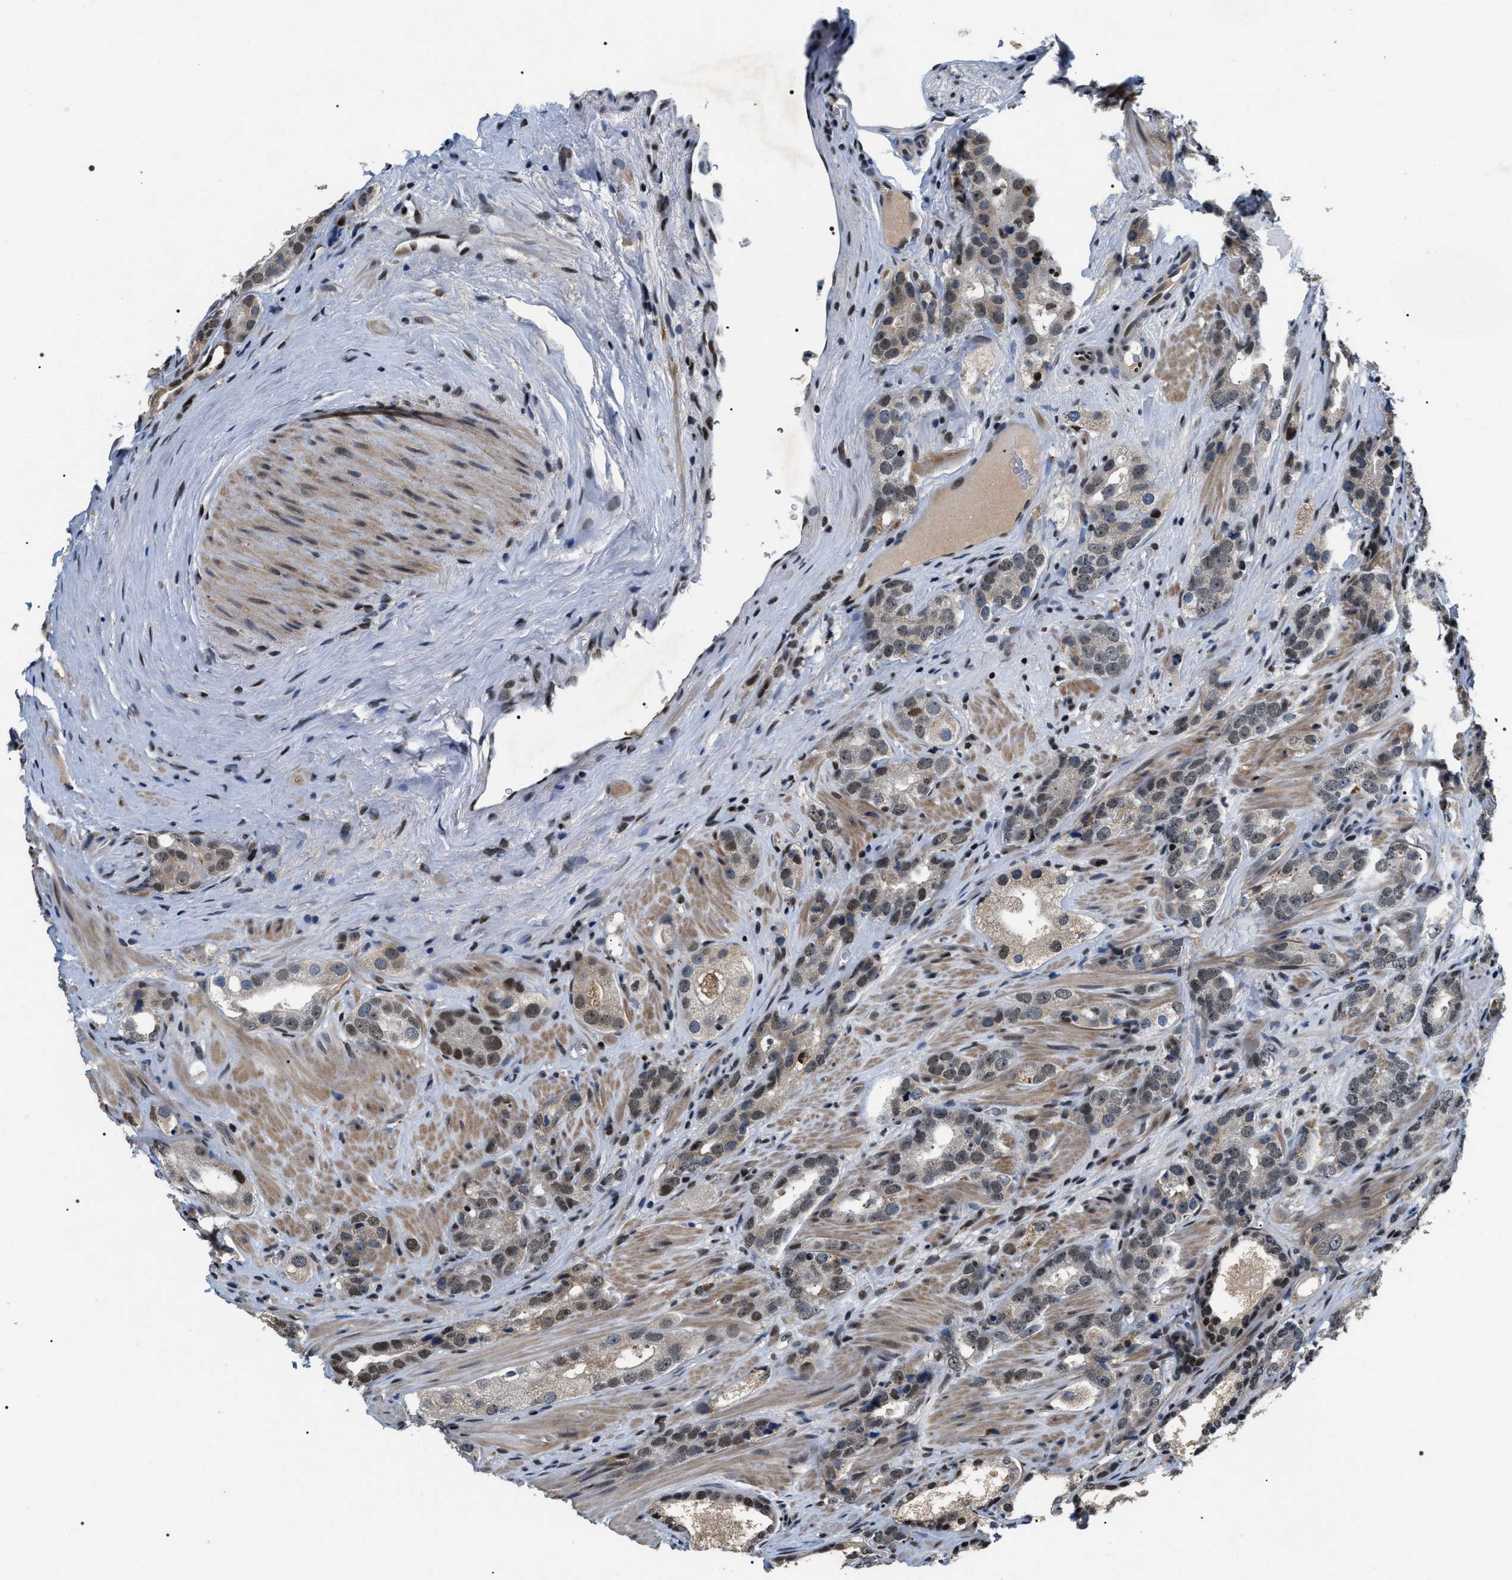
{"staining": {"intensity": "moderate", "quantity": "25%-75%", "location": "nuclear"}, "tissue": "prostate cancer", "cell_type": "Tumor cells", "image_type": "cancer", "snomed": [{"axis": "morphology", "description": "Adenocarcinoma, High grade"}, {"axis": "topography", "description": "Prostate"}], "caption": "About 25%-75% of tumor cells in prostate cancer reveal moderate nuclear protein staining as visualized by brown immunohistochemical staining.", "gene": "C7orf25", "patient": {"sex": "male", "age": 63}}